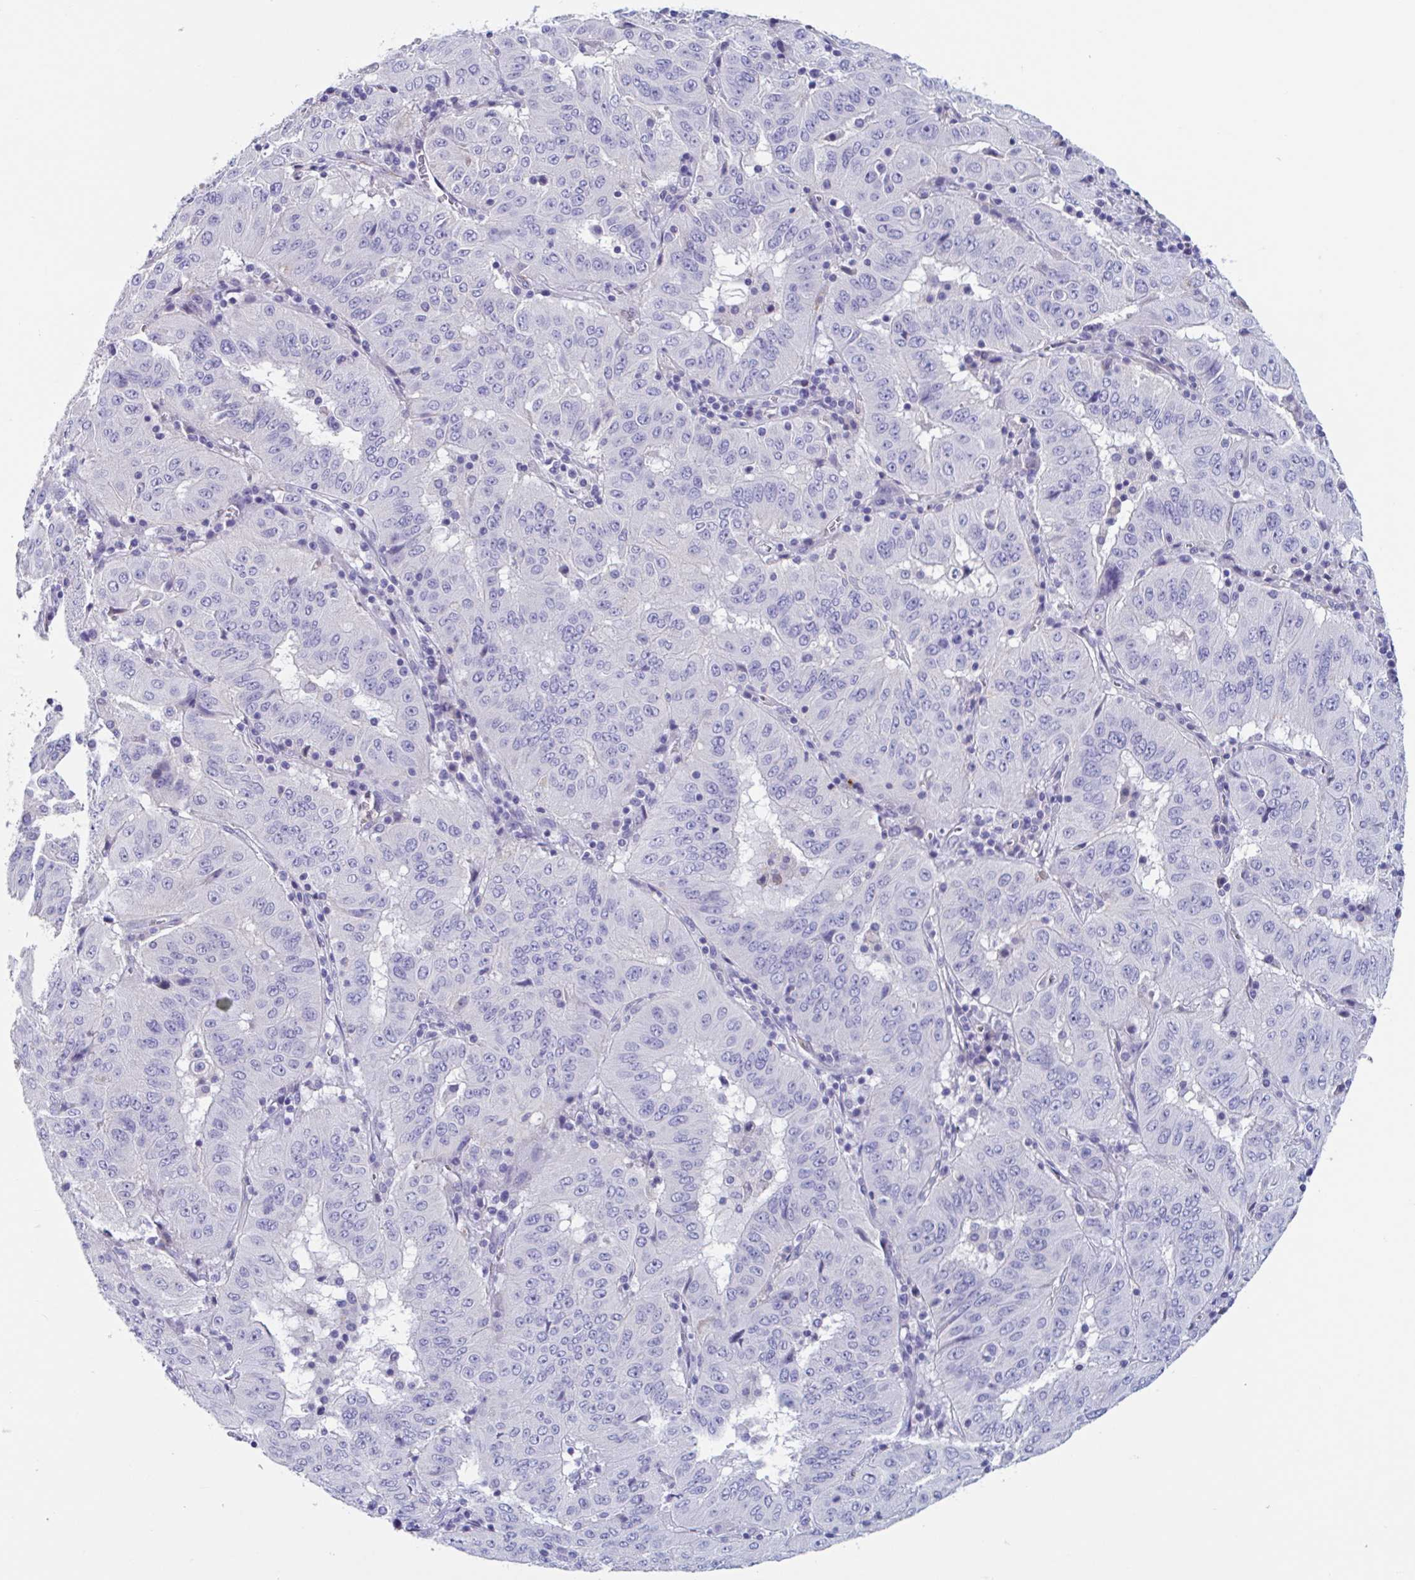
{"staining": {"intensity": "negative", "quantity": "none", "location": "none"}, "tissue": "pancreatic cancer", "cell_type": "Tumor cells", "image_type": "cancer", "snomed": [{"axis": "morphology", "description": "Adenocarcinoma, NOS"}, {"axis": "topography", "description": "Pancreas"}], "caption": "IHC of human adenocarcinoma (pancreatic) exhibits no positivity in tumor cells. The staining was performed using DAB to visualize the protein expression in brown, while the nuclei were stained in blue with hematoxylin (Magnification: 20x).", "gene": "ZNHIT2", "patient": {"sex": "male", "age": 63}}